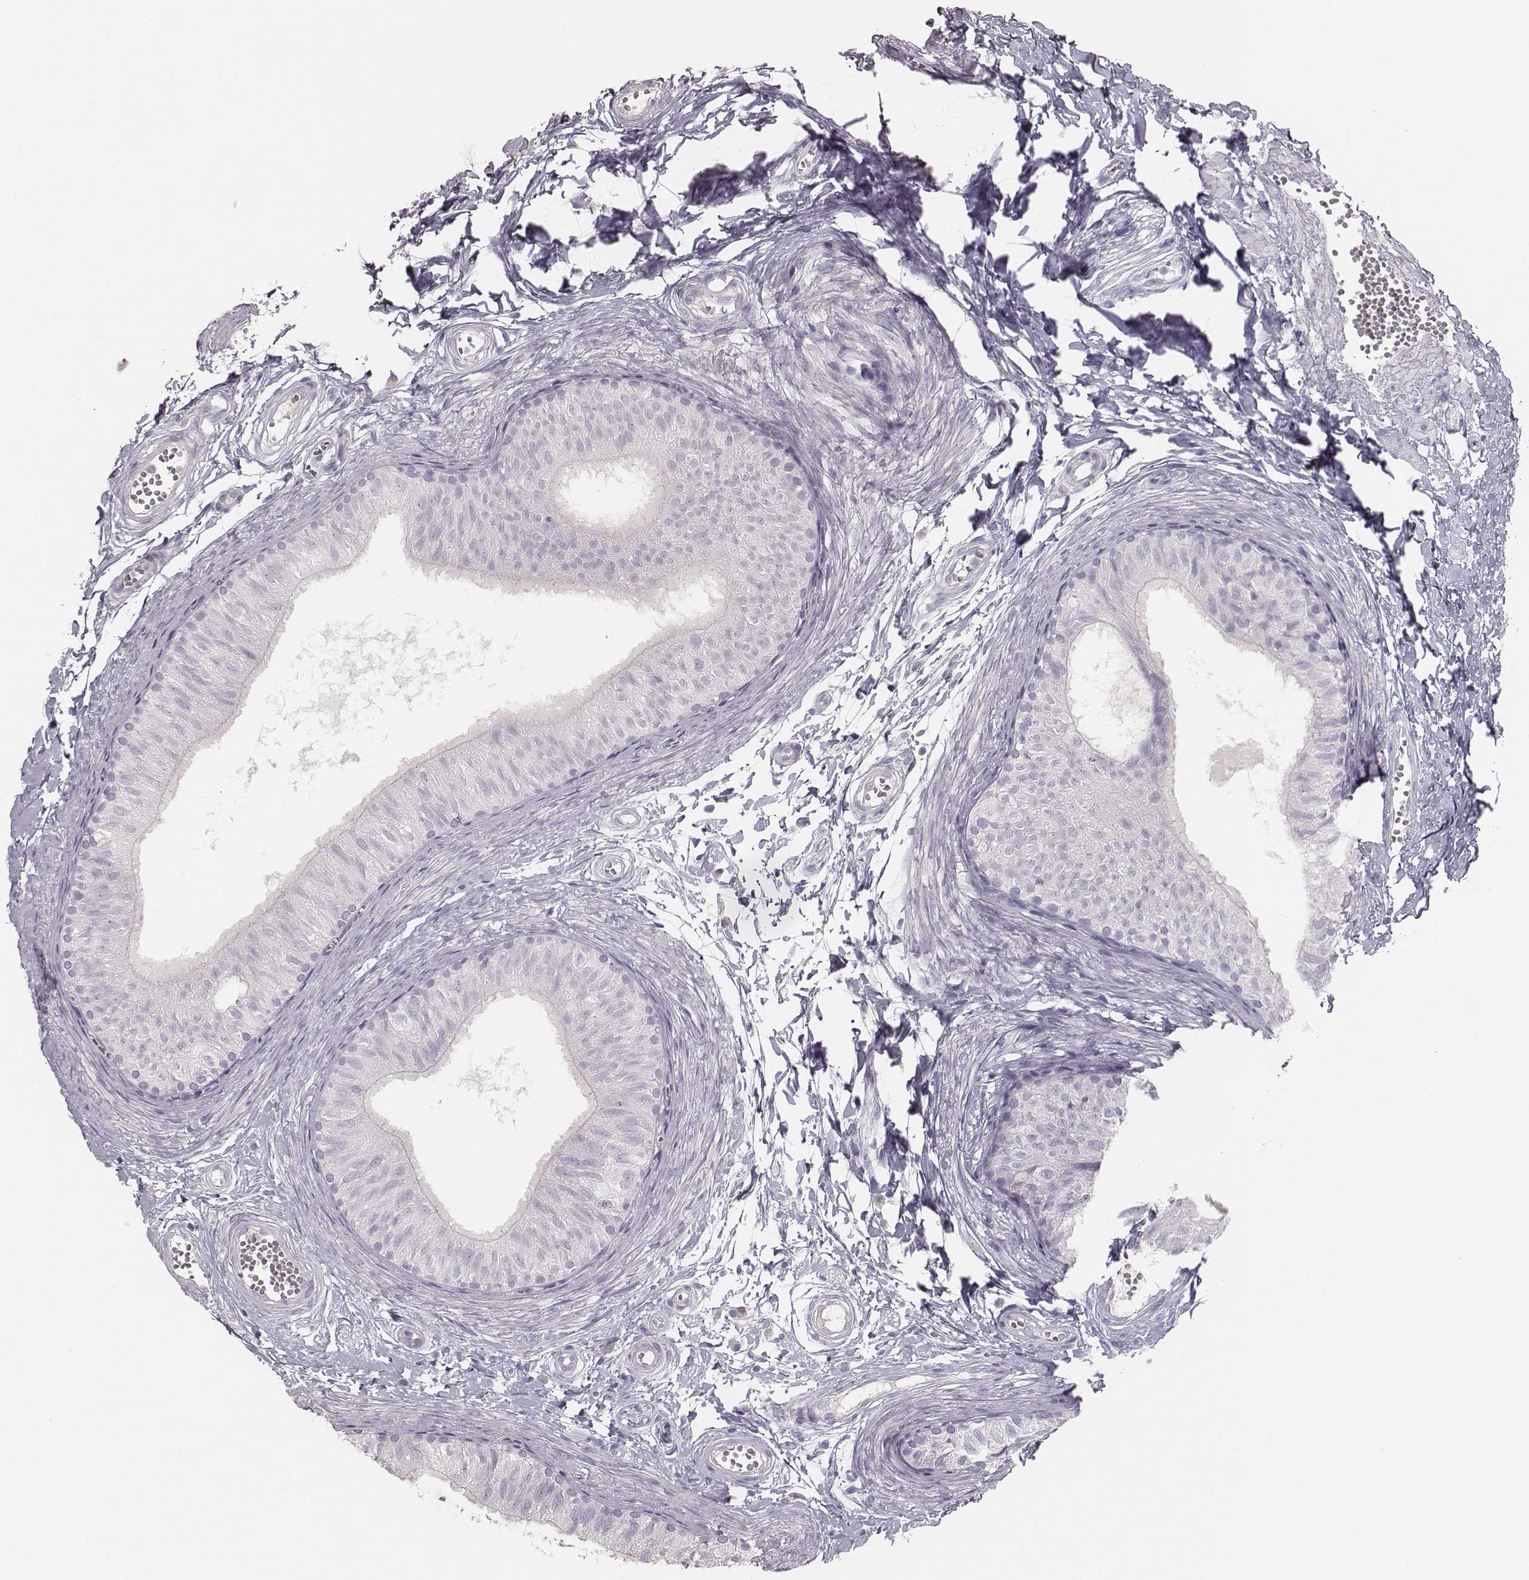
{"staining": {"intensity": "negative", "quantity": "none", "location": "none"}, "tissue": "epididymis", "cell_type": "Glandular cells", "image_type": "normal", "snomed": [{"axis": "morphology", "description": "Normal tissue, NOS"}, {"axis": "topography", "description": "Epididymis"}], "caption": "The histopathology image exhibits no staining of glandular cells in benign epididymis. (Stains: DAB (3,3'-diaminobenzidine) immunohistochemistry with hematoxylin counter stain, Microscopy: brightfield microscopy at high magnification).", "gene": "MYH6", "patient": {"sex": "male", "age": 22}}